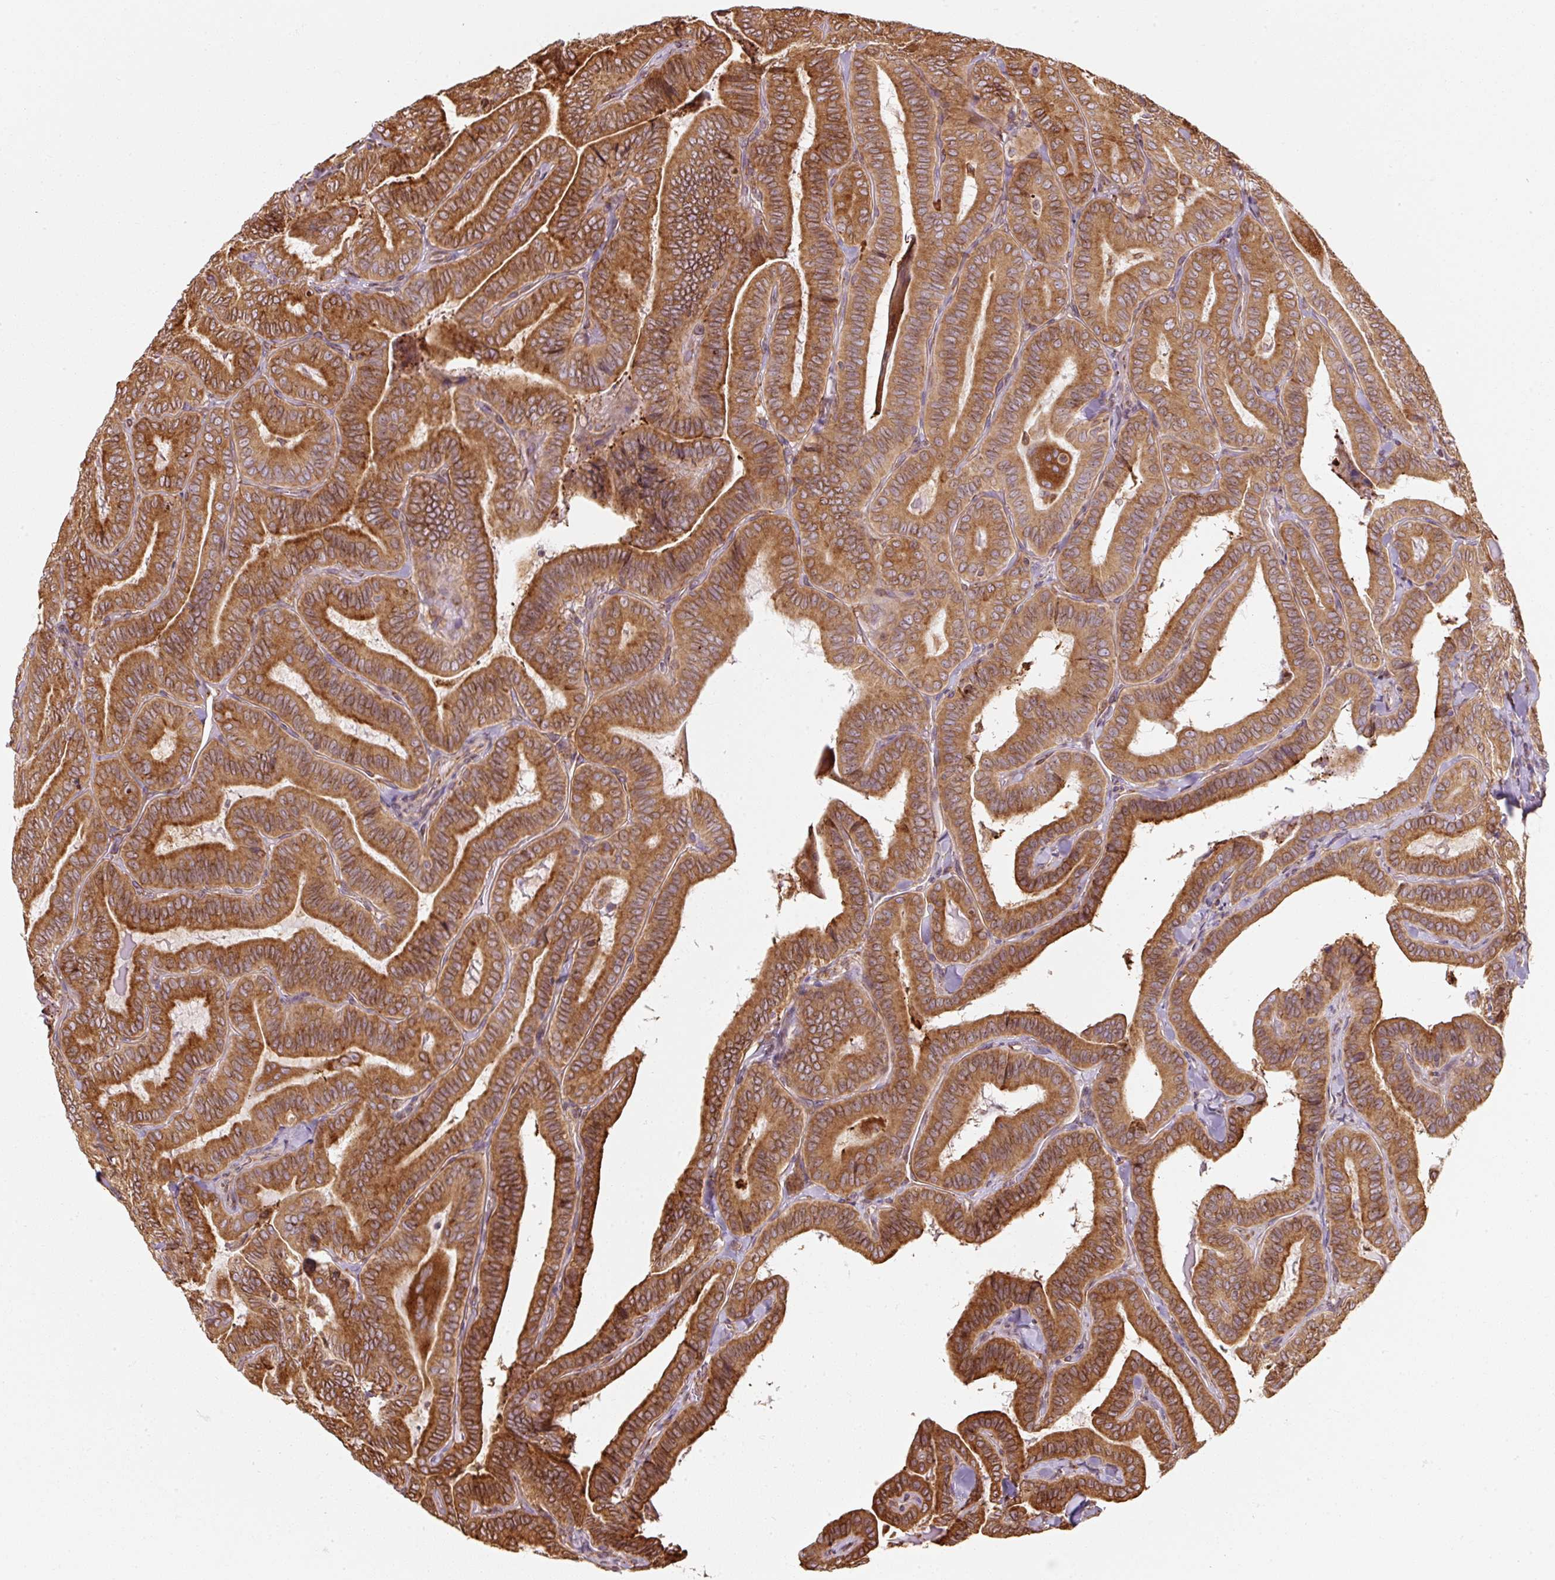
{"staining": {"intensity": "strong", "quantity": ">75%", "location": "cytoplasmic/membranous"}, "tissue": "thyroid cancer", "cell_type": "Tumor cells", "image_type": "cancer", "snomed": [{"axis": "morphology", "description": "Papillary adenocarcinoma, NOS"}, {"axis": "topography", "description": "Thyroid gland"}], "caption": "This is a histology image of immunohistochemistry staining of thyroid cancer, which shows strong staining in the cytoplasmic/membranous of tumor cells.", "gene": "PRKCSH", "patient": {"sex": "male", "age": 61}}